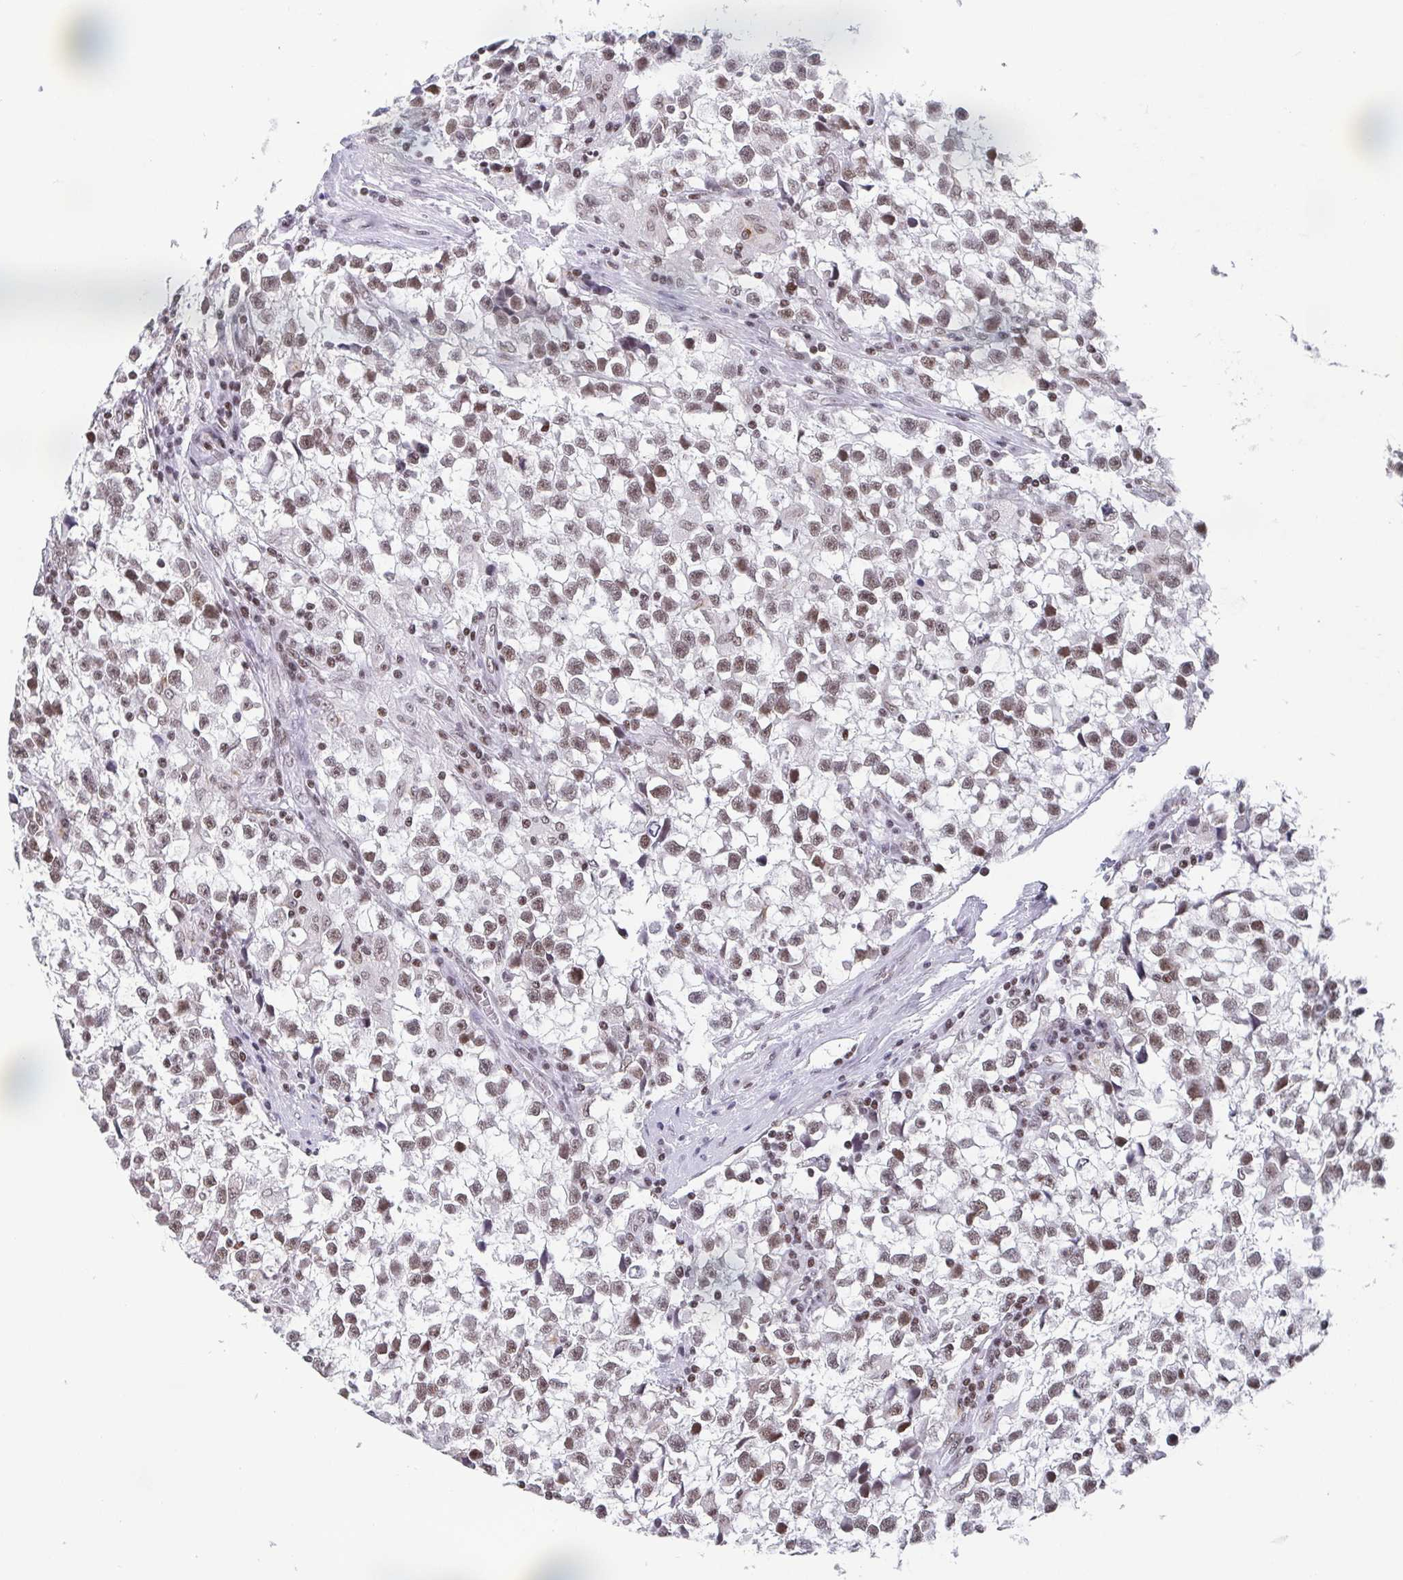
{"staining": {"intensity": "weak", "quantity": ">75%", "location": "nuclear"}, "tissue": "testis cancer", "cell_type": "Tumor cells", "image_type": "cancer", "snomed": [{"axis": "morphology", "description": "Seminoma, NOS"}, {"axis": "topography", "description": "Testis"}], "caption": "Human testis cancer (seminoma) stained for a protein (brown) exhibits weak nuclear positive staining in approximately >75% of tumor cells.", "gene": "CTCF", "patient": {"sex": "male", "age": 31}}